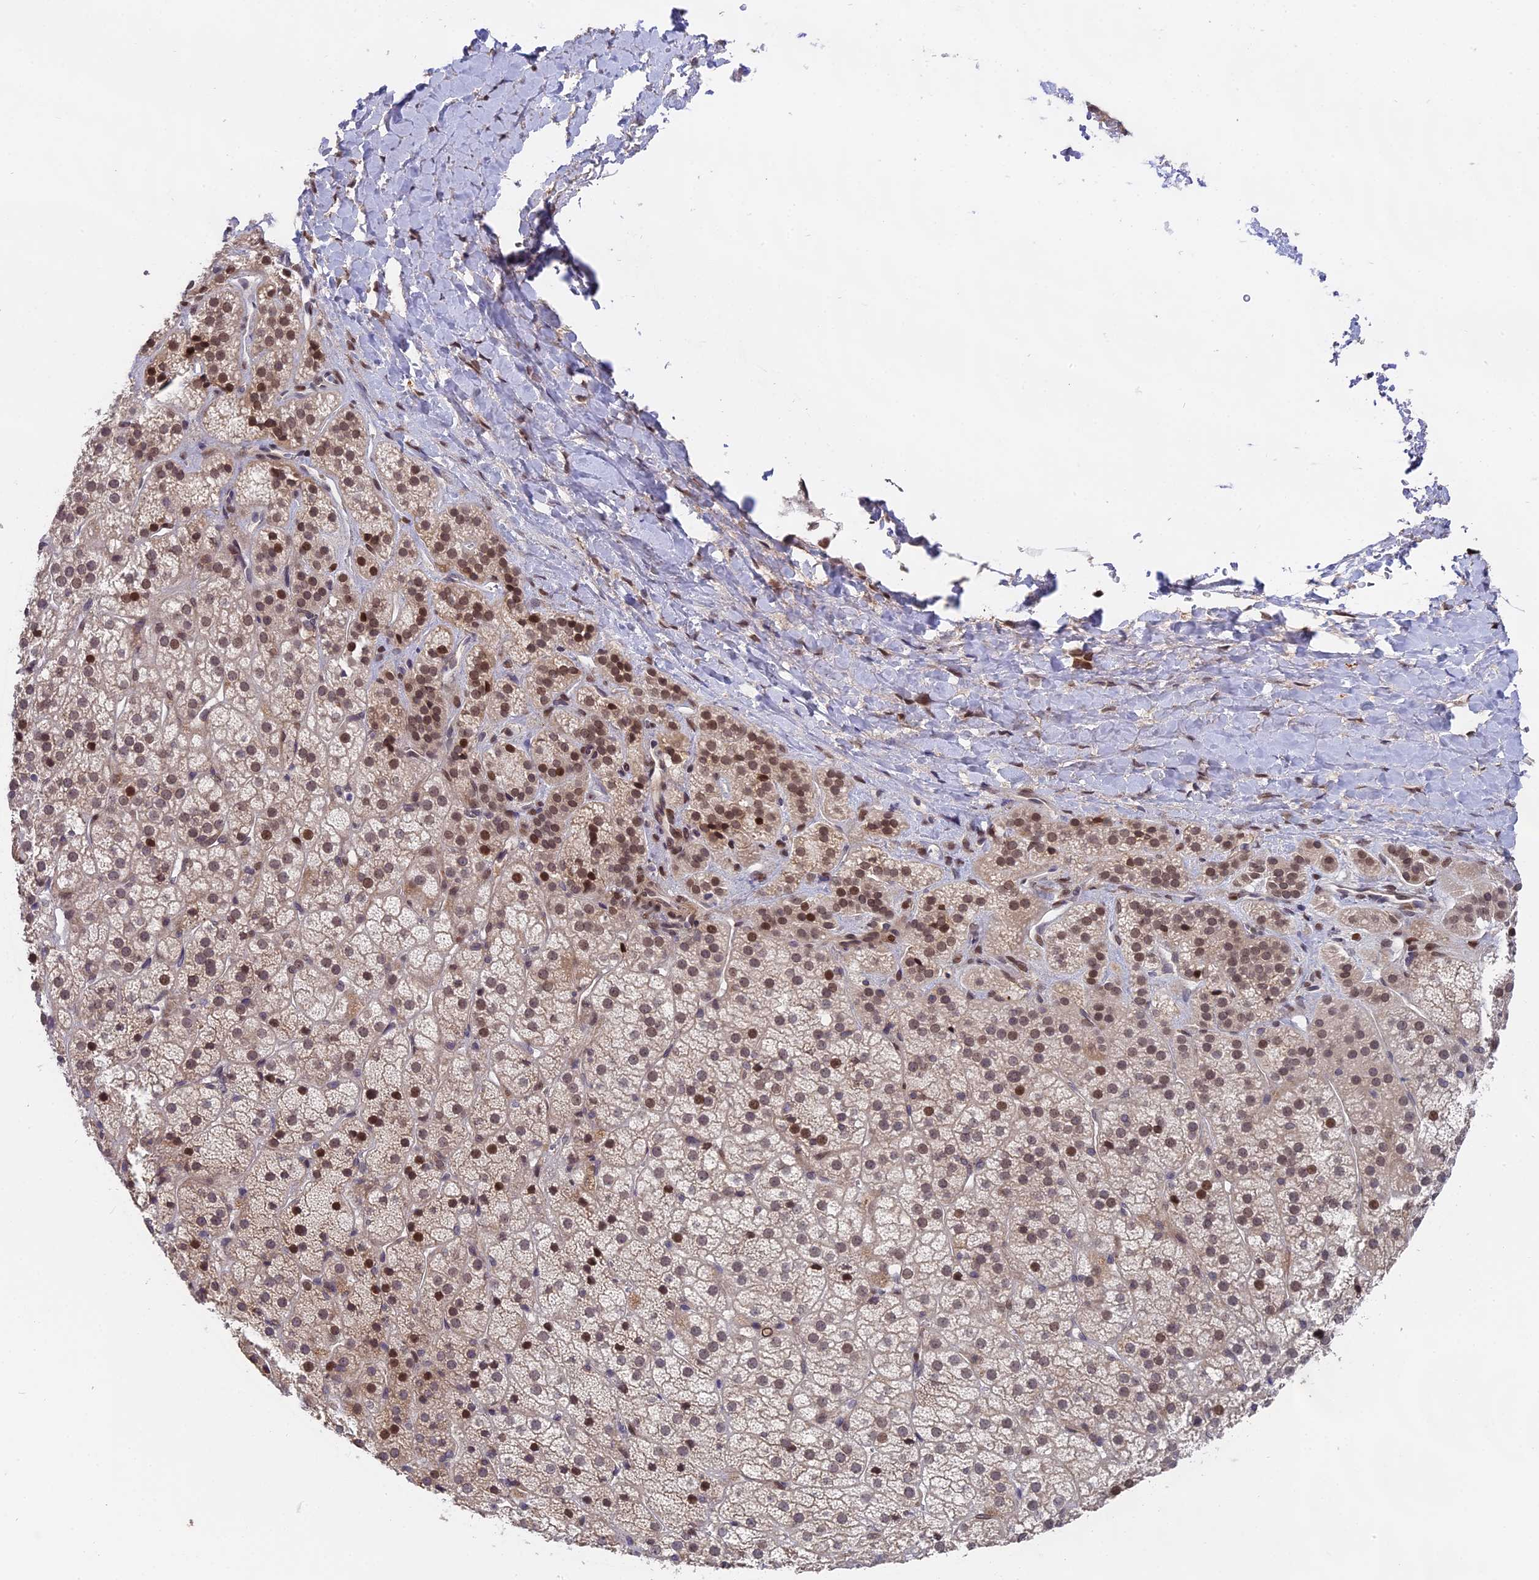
{"staining": {"intensity": "moderate", "quantity": "25%-75%", "location": "cytoplasmic/membranous,nuclear"}, "tissue": "adrenal gland", "cell_type": "Glandular cells", "image_type": "normal", "snomed": [{"axis": "morphology", "description": "Normal tissue, NOS"}, {"axis": "topography", "description": "Adrenal gland"}], "caption": "This micrograph reveals immunohistochemistry (IHC) staining of normal human adrenal gland, with medium moderate cytoplasmic/membranous,nuclear staining in approximately 25%-75% of glandular cells.", "gene": "PYGO1", "patient": {"sex": "female", "age": 57}}